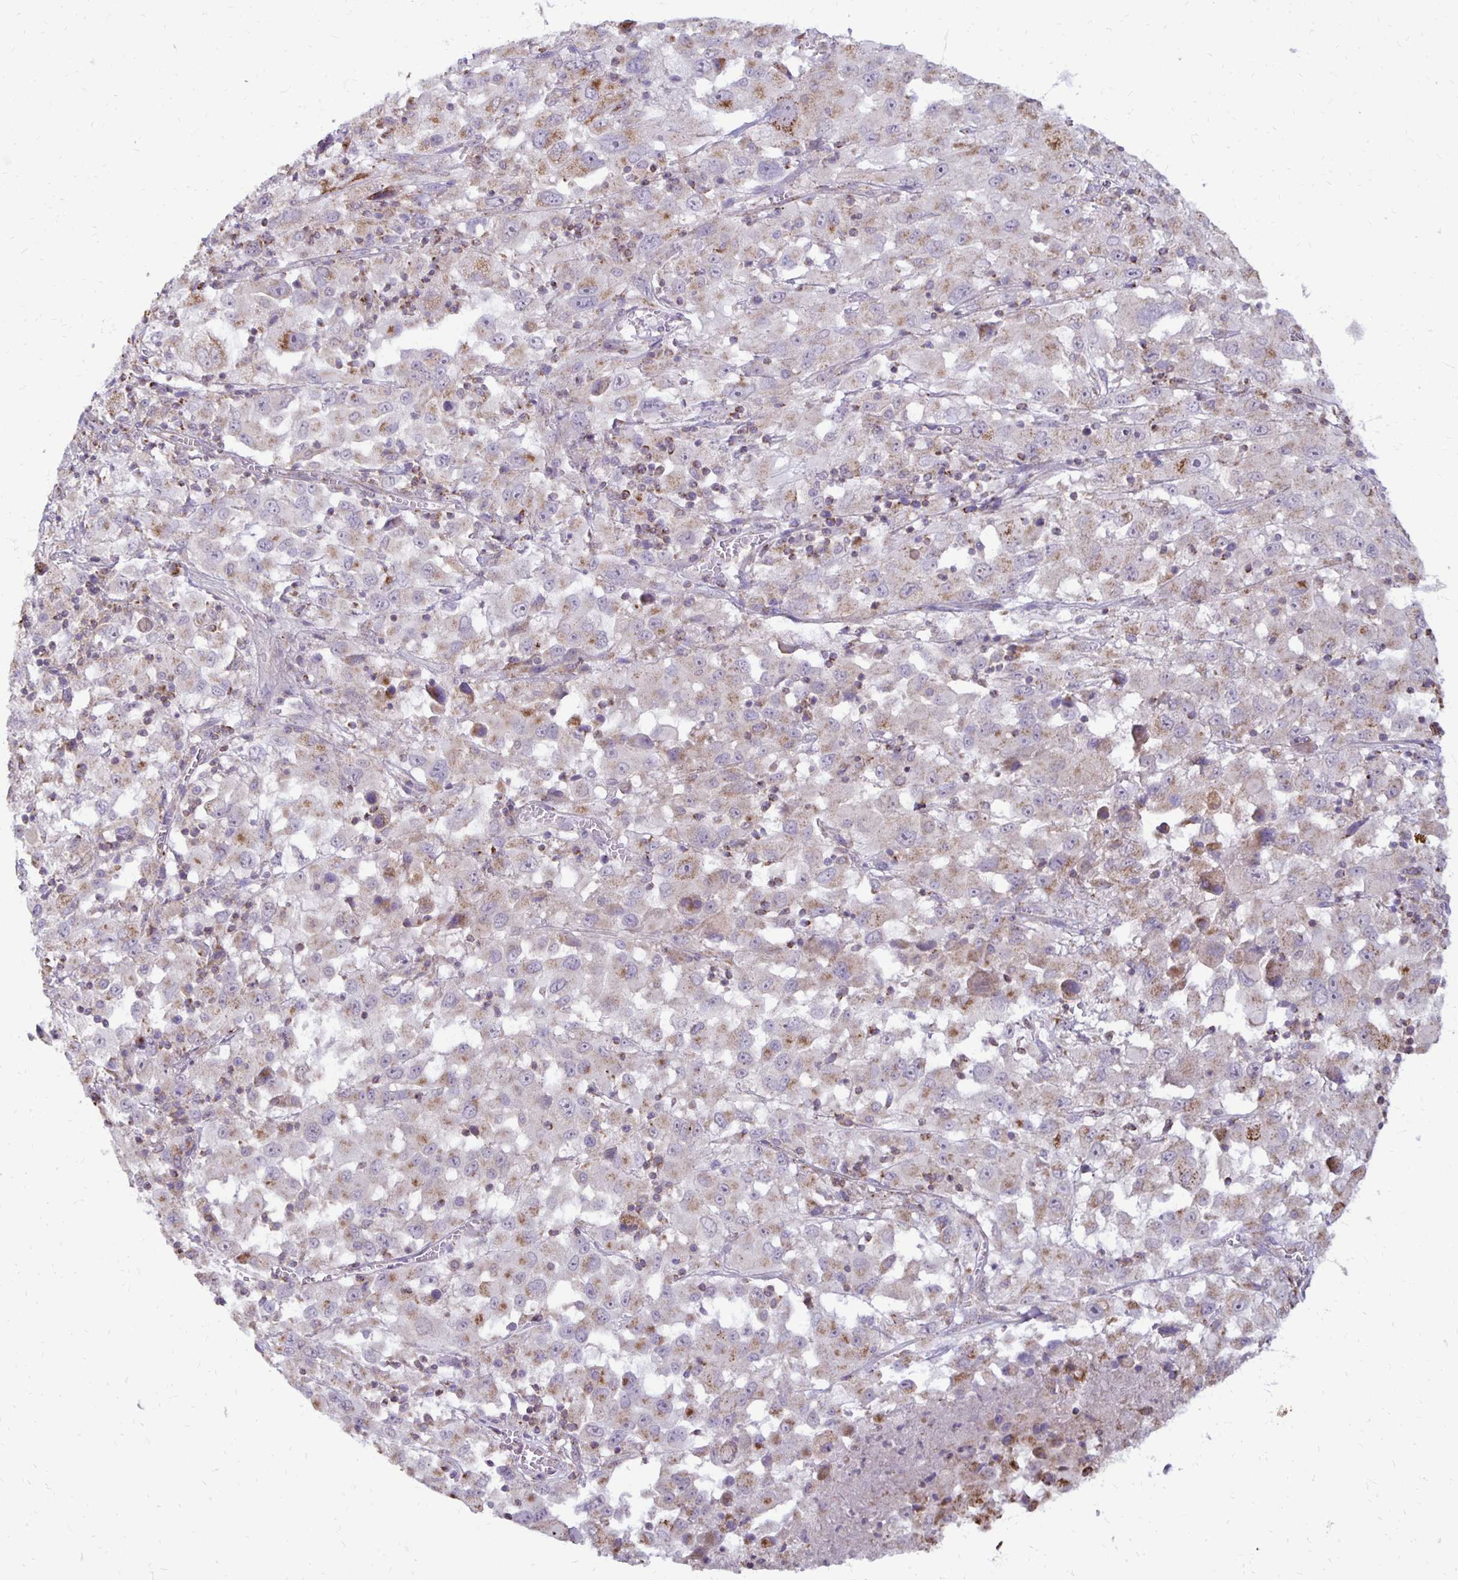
{"staining": {"intensity": "moderate", "quantity": "25%-75%", "location": "cytoplasmic/membranous"}, "tissue": "melanoma", "cell_type": "Tumor cells", "image_type": "cancer", "snomed": [{"axis": "morphology", "description": "Malignant melanoma, Metastatic site"}, {"axis": "topography", "description": "Soft tissue"}], "caption": "Immunohistochemical staining of human melanoma shows medium levels of moderate cytoplasmic/membranous staining in approximately 25%-75% of tumor cells.", "gene": "IER3", "patient": {"sex": "male", "age": 50}}